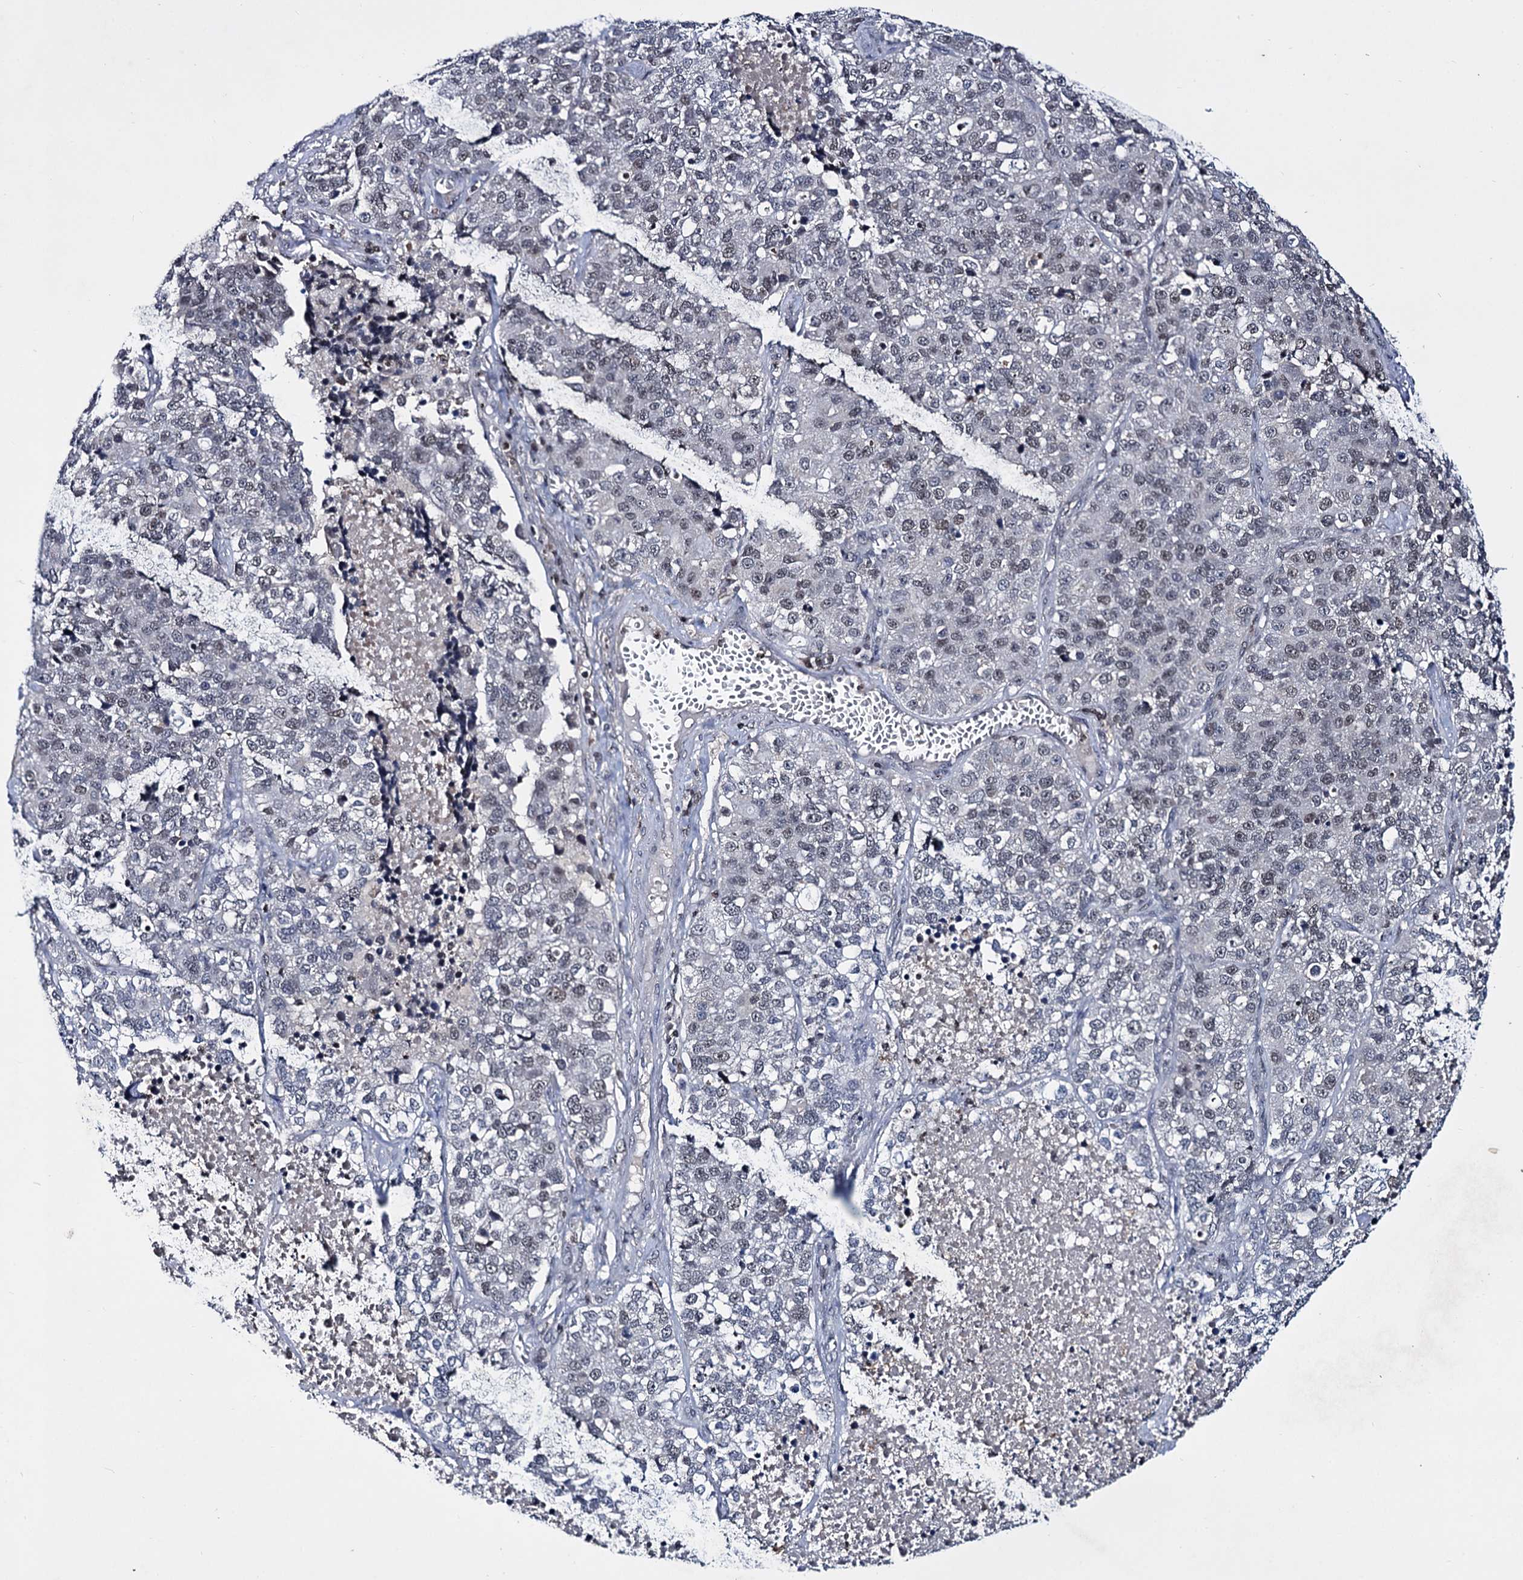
{"staining": {"intensity": "weak", "quantity": "<25%", "location": "nuclear"}, "tissue": "lung cancer", "cell_type": "Tumor cells", "image_type": "cancer", "snomed": [{"axis": "morphology", "description": "Adenocarcinoma, NOS"}, {"axis": "topography", "description": "Lung"}], "caption": "Immunohistochemical staining of human adenocarcinoma (lung) reveals no significant positivity in tumor cells. Brightfield microscopy of IHC stained with DAB (brown) and hematoxylin (blue), captured at high magnification.", "gene": "SMCHD1", "patient": {"sex": "male", "age": 49}}